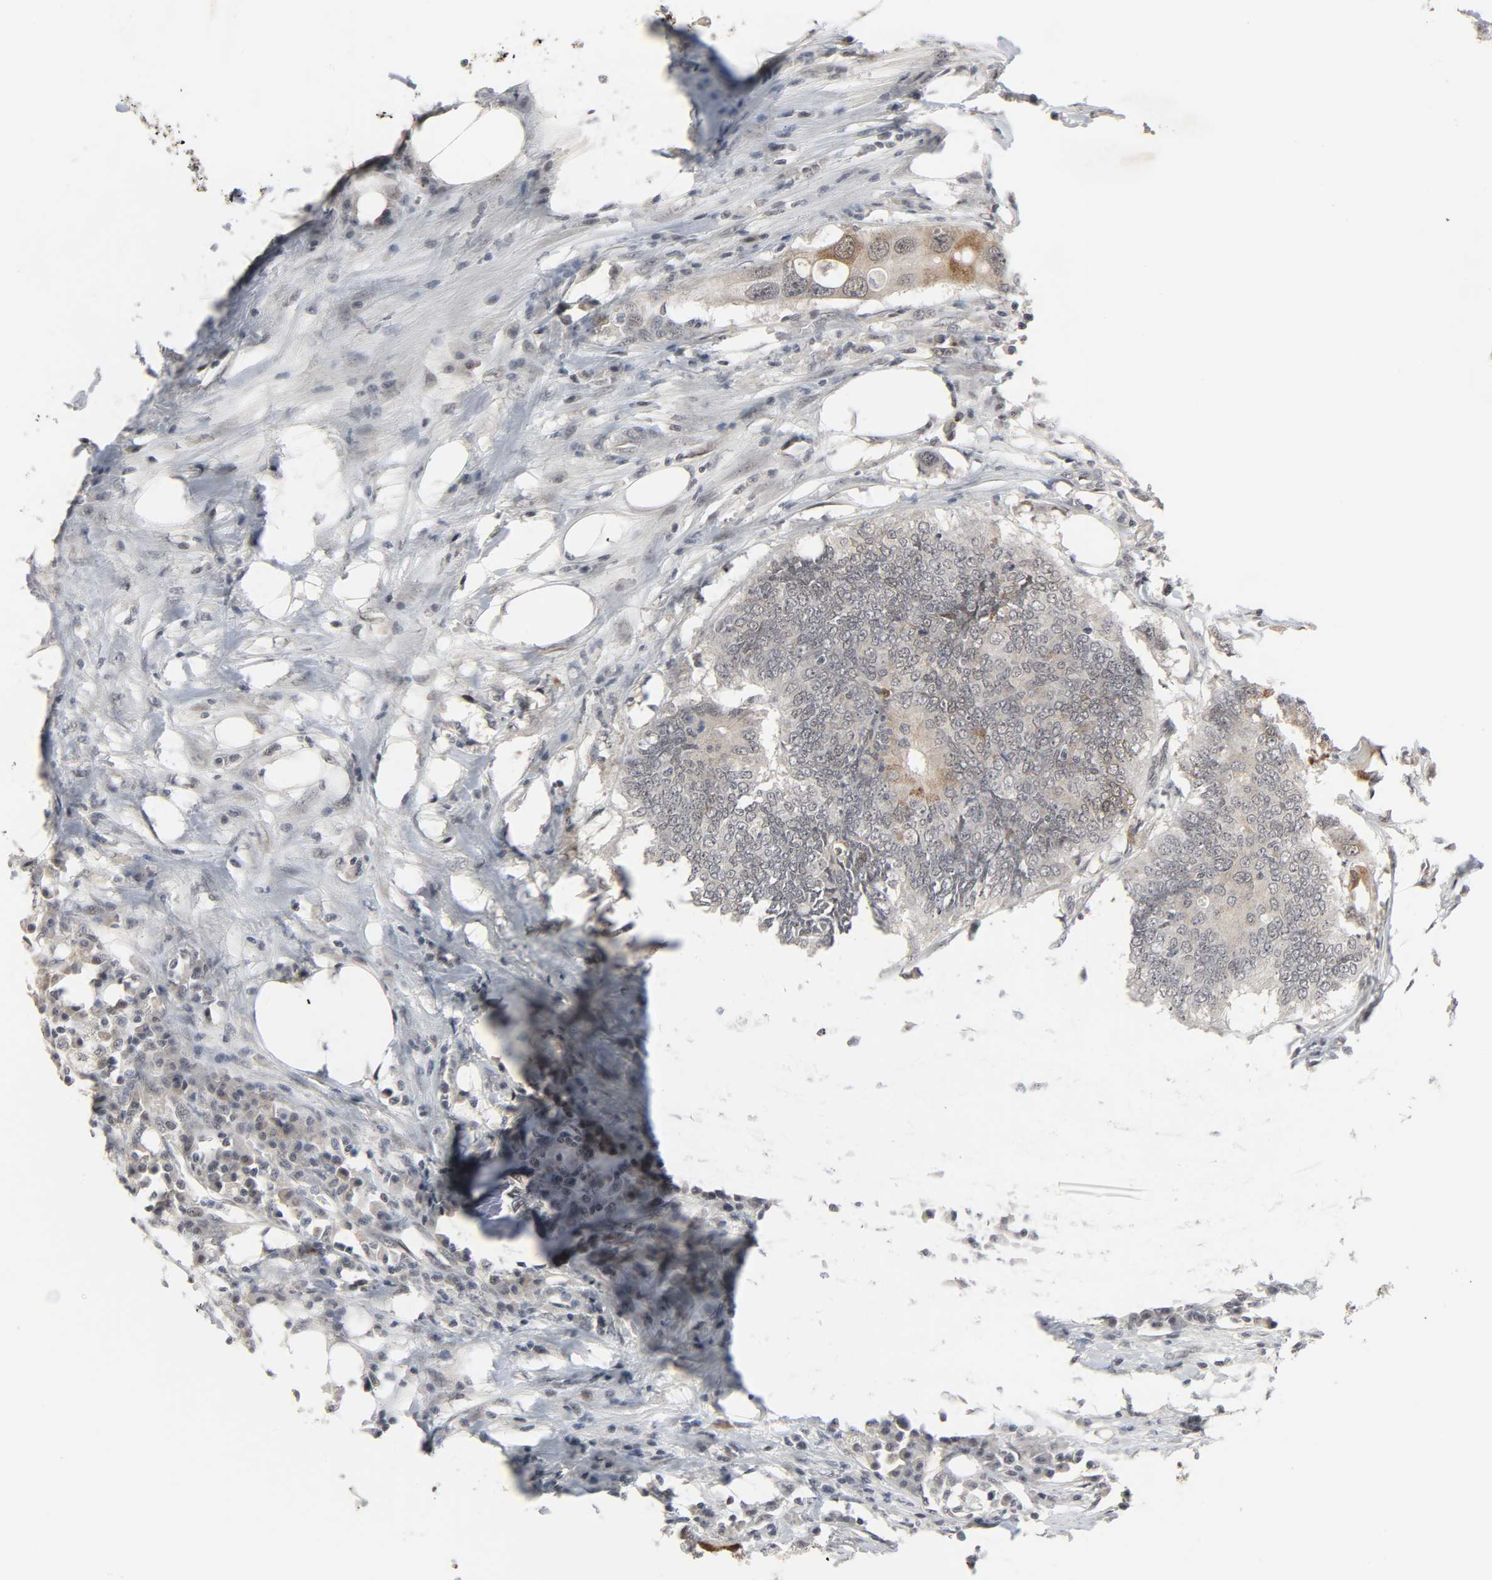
{"staining": {"intensity": "weak", "quantity": "<25%", "location": "cytoplasmic/membranous"}, "tissue": "colorectal cancer", "cell_type": "Tumor cells", "image_type": "cancer", "snomed": [{"axis": "morphology", "description": "Adenocarcinoma, NOS"}, {"axis": "topography", "description": "Colon"}], "caption": "Immunohistochemical staining of colorectal cancer demonstrates no significant staining in tumor cells. (DAB (3,3'-diaminobenzidine) IHC visualized using brightfield microscopy, high magnification).", "gene": "MUC1", "patient": {"sex": "male", "age": 71}}